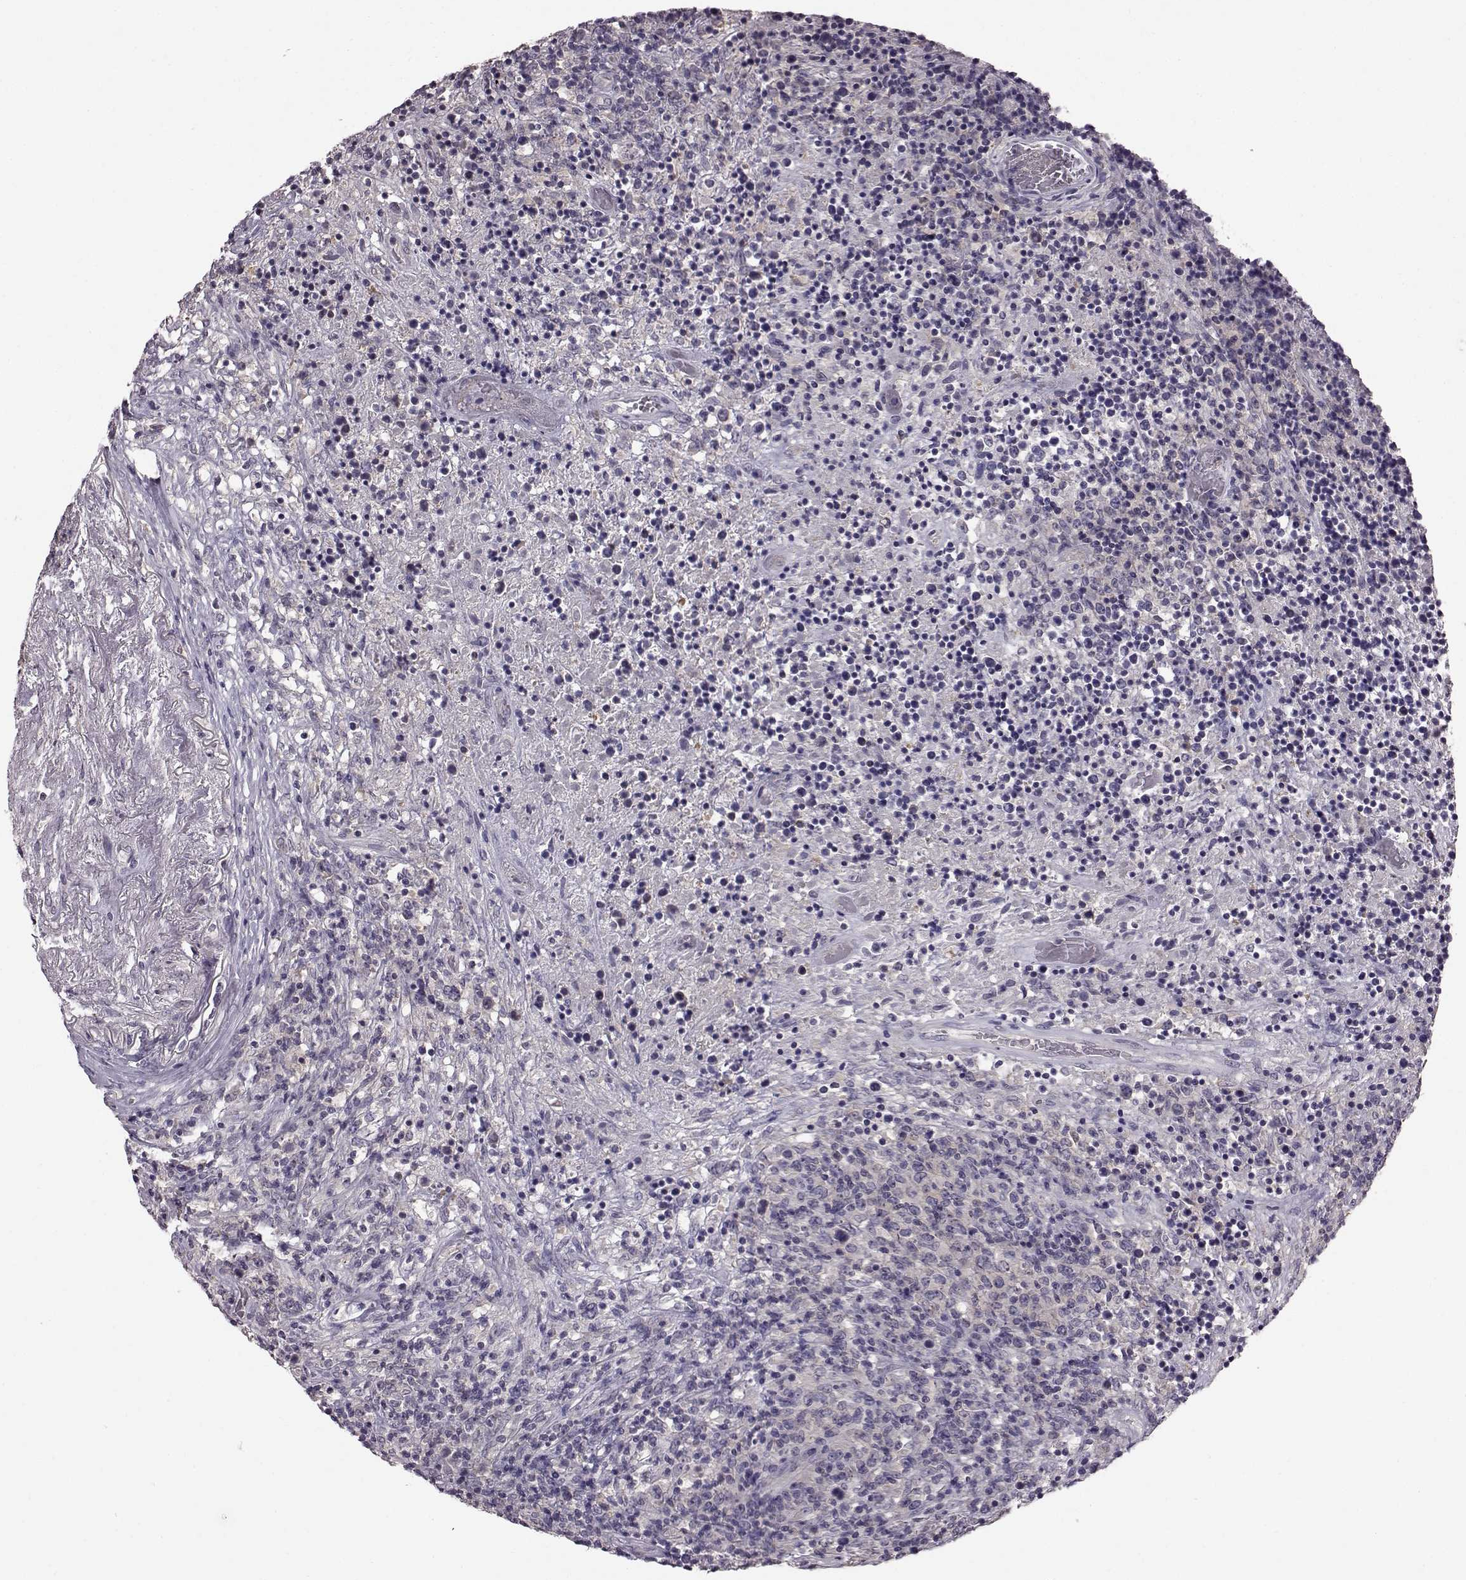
{"staining": {"intensity": "negative", "quantity": "none", "location": "none"}, "tissue": "lymphoma", "cell_type": "Tumor cells", "image_type": "cancer", "snomed": [{"axis": "morphology", "description": "Malignant lymphoma, non-Hodgkin's type, High grade"}, {"axis": "topography", "description": "Lung"}], "caption": "Malignant lymphoma, non-Hodgkin's type (high-grade) was stained to show a protein in brown. There is no significant staining in tumor cells. (DAB (3,3'-diaminobenzidine) immunohistochemistry with hematoxylin counter stain).", "gene": "ADGRG2", "patient": {"sex": "male", "age": 79}}